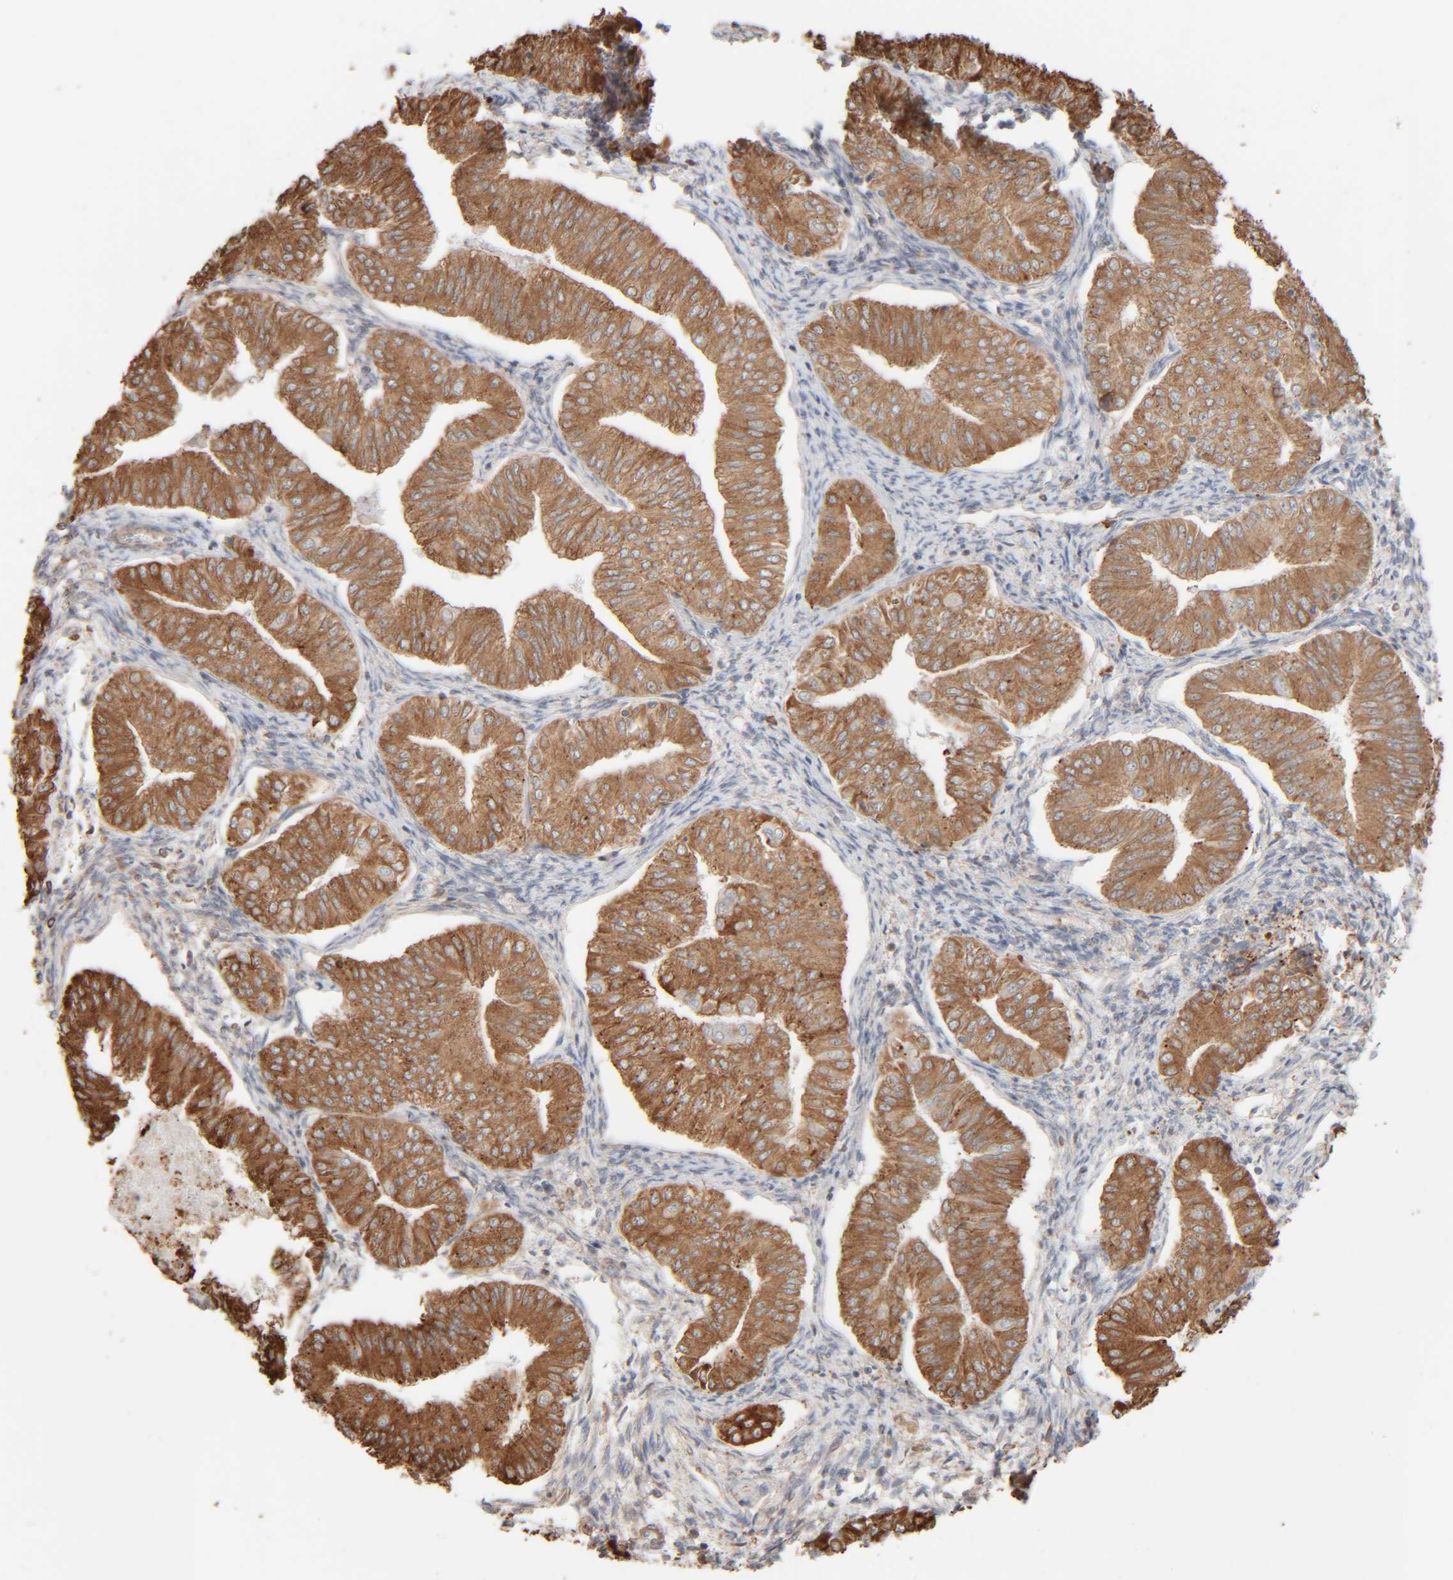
{"staining": {"intensity": "moderate", "quantity": ">75%", "location": "cytoplasmic/membranous"}, "tissue": "endometrial cancer", "cell_type": "Tumor cells", "image_type": "cancer", "snomed": [{"axis": "morphology", "description": "Normal tissue, NOS"}, {"axis": "morphology", "description": "Adenocarcinoma, NOS"}, {"axis": "topography", "description": "Endometrium"}], "caption": "A brown stain shows moderate cytoplasmic/membranous expression of a protein in human endometrial adenocarcinoma tumor cells. The protein of interest is stained brown, and the nuclei are stained in blue (DAB (3,3'-diaminobenzidine) IHC with brightfield microscopy, high magnification).", "gene": "INTS1", "patient": {"sex": "female", "age": 53}}